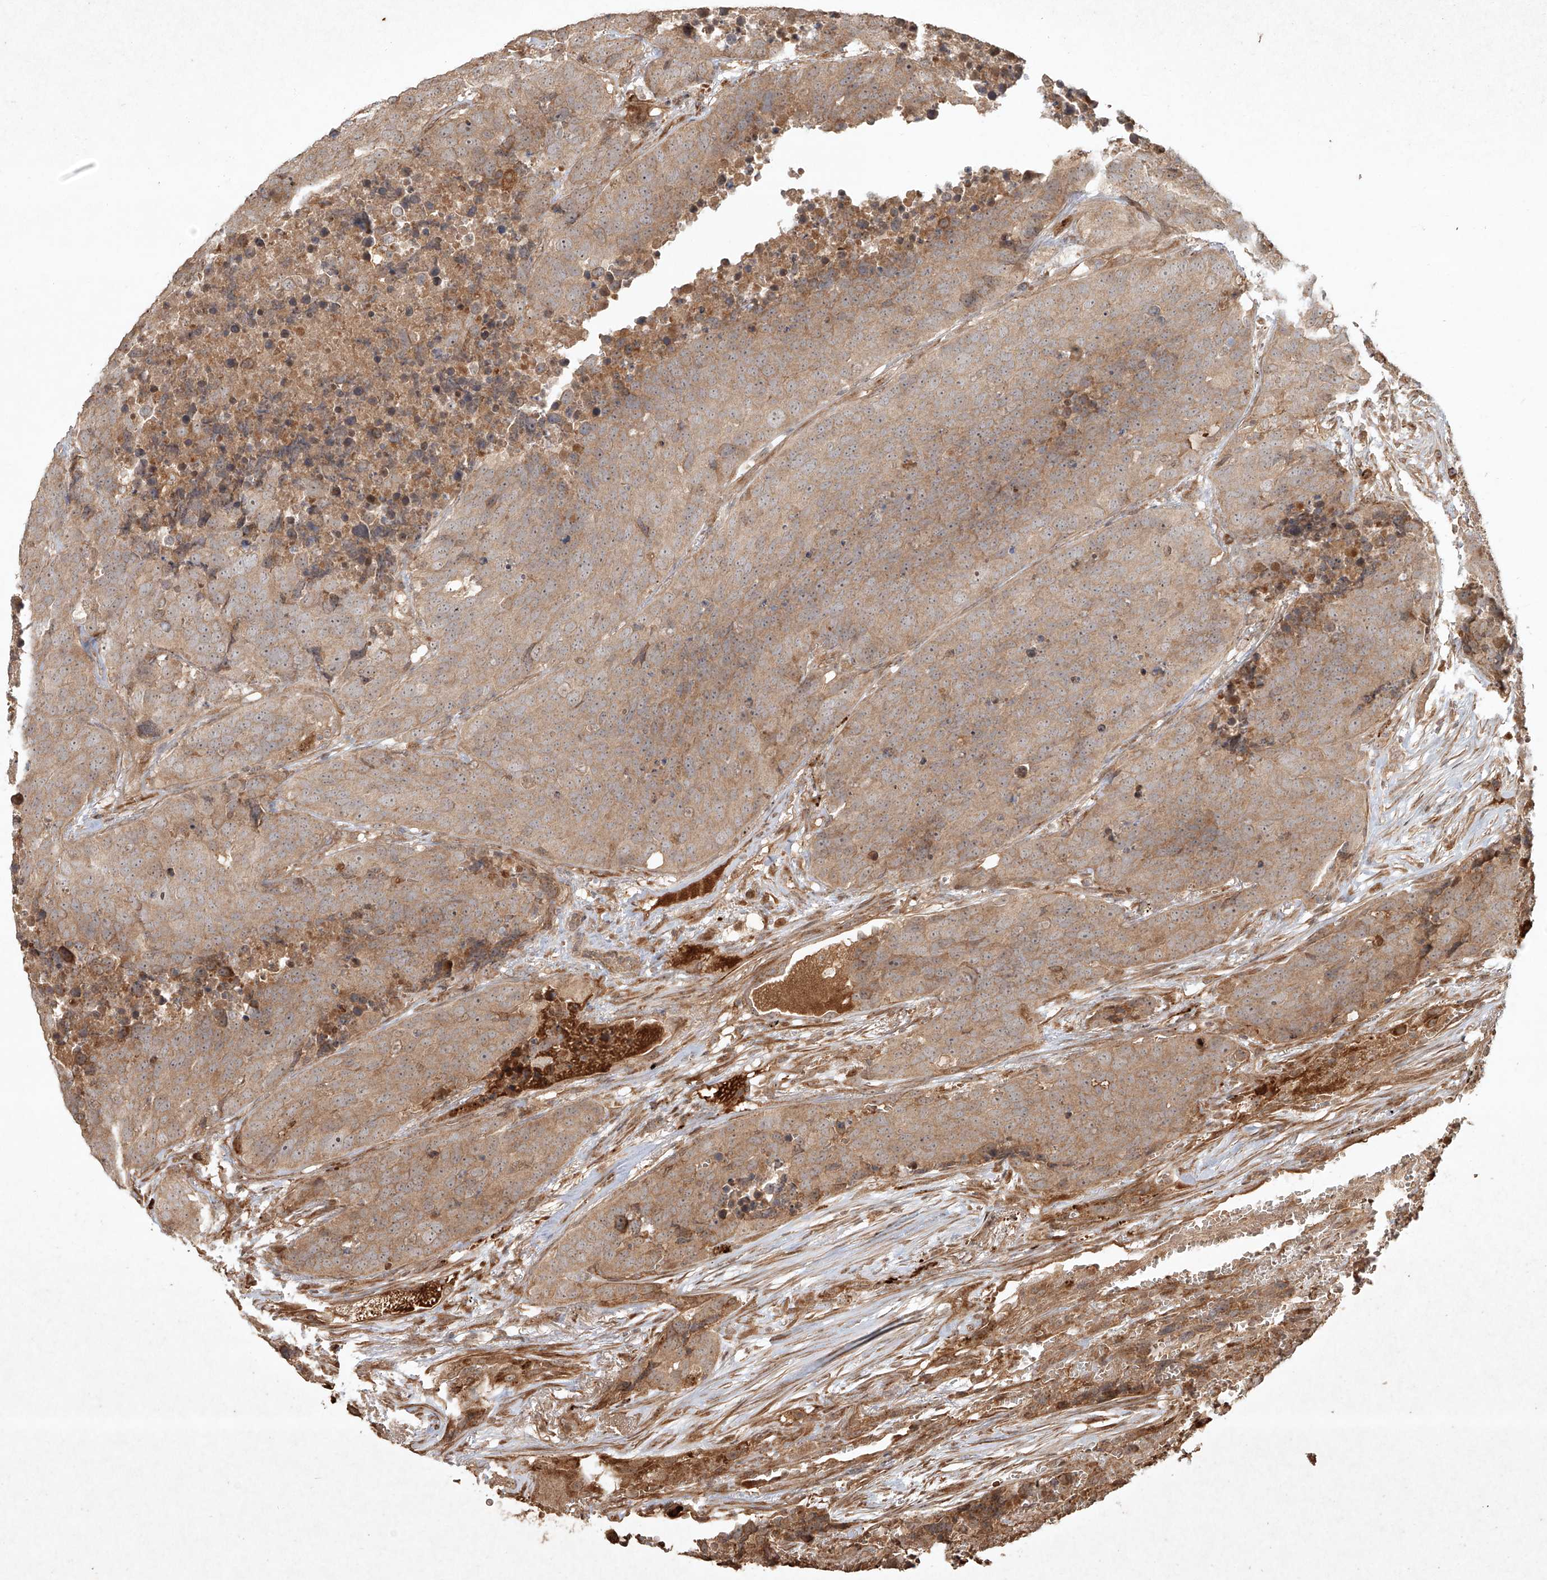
{"staining": {"intensity": "weak", "quantity": ">75%", "location": "cytoplasmic/membranous,nuclear"}, "tissue": "carcinoid", "cell_type": "Tumor cells", "image_type": "cancer", "snomed": [{"axis": "morphology", "description": "Carcinoid, malignant, NOS"}, {"axis": "topography", "description": "Lung"}], "caption": "This photomicrograph shows malignant carcinoid stained with immunohistochemistry to label a protein in brown. The cytoplasmic/membranous and nuclear of tumor cells show weak positivity for the protein. Nuclei are counter-stained blue.", "gene": "CYYR1", "patient": {"sex": "male", "age": 60}}